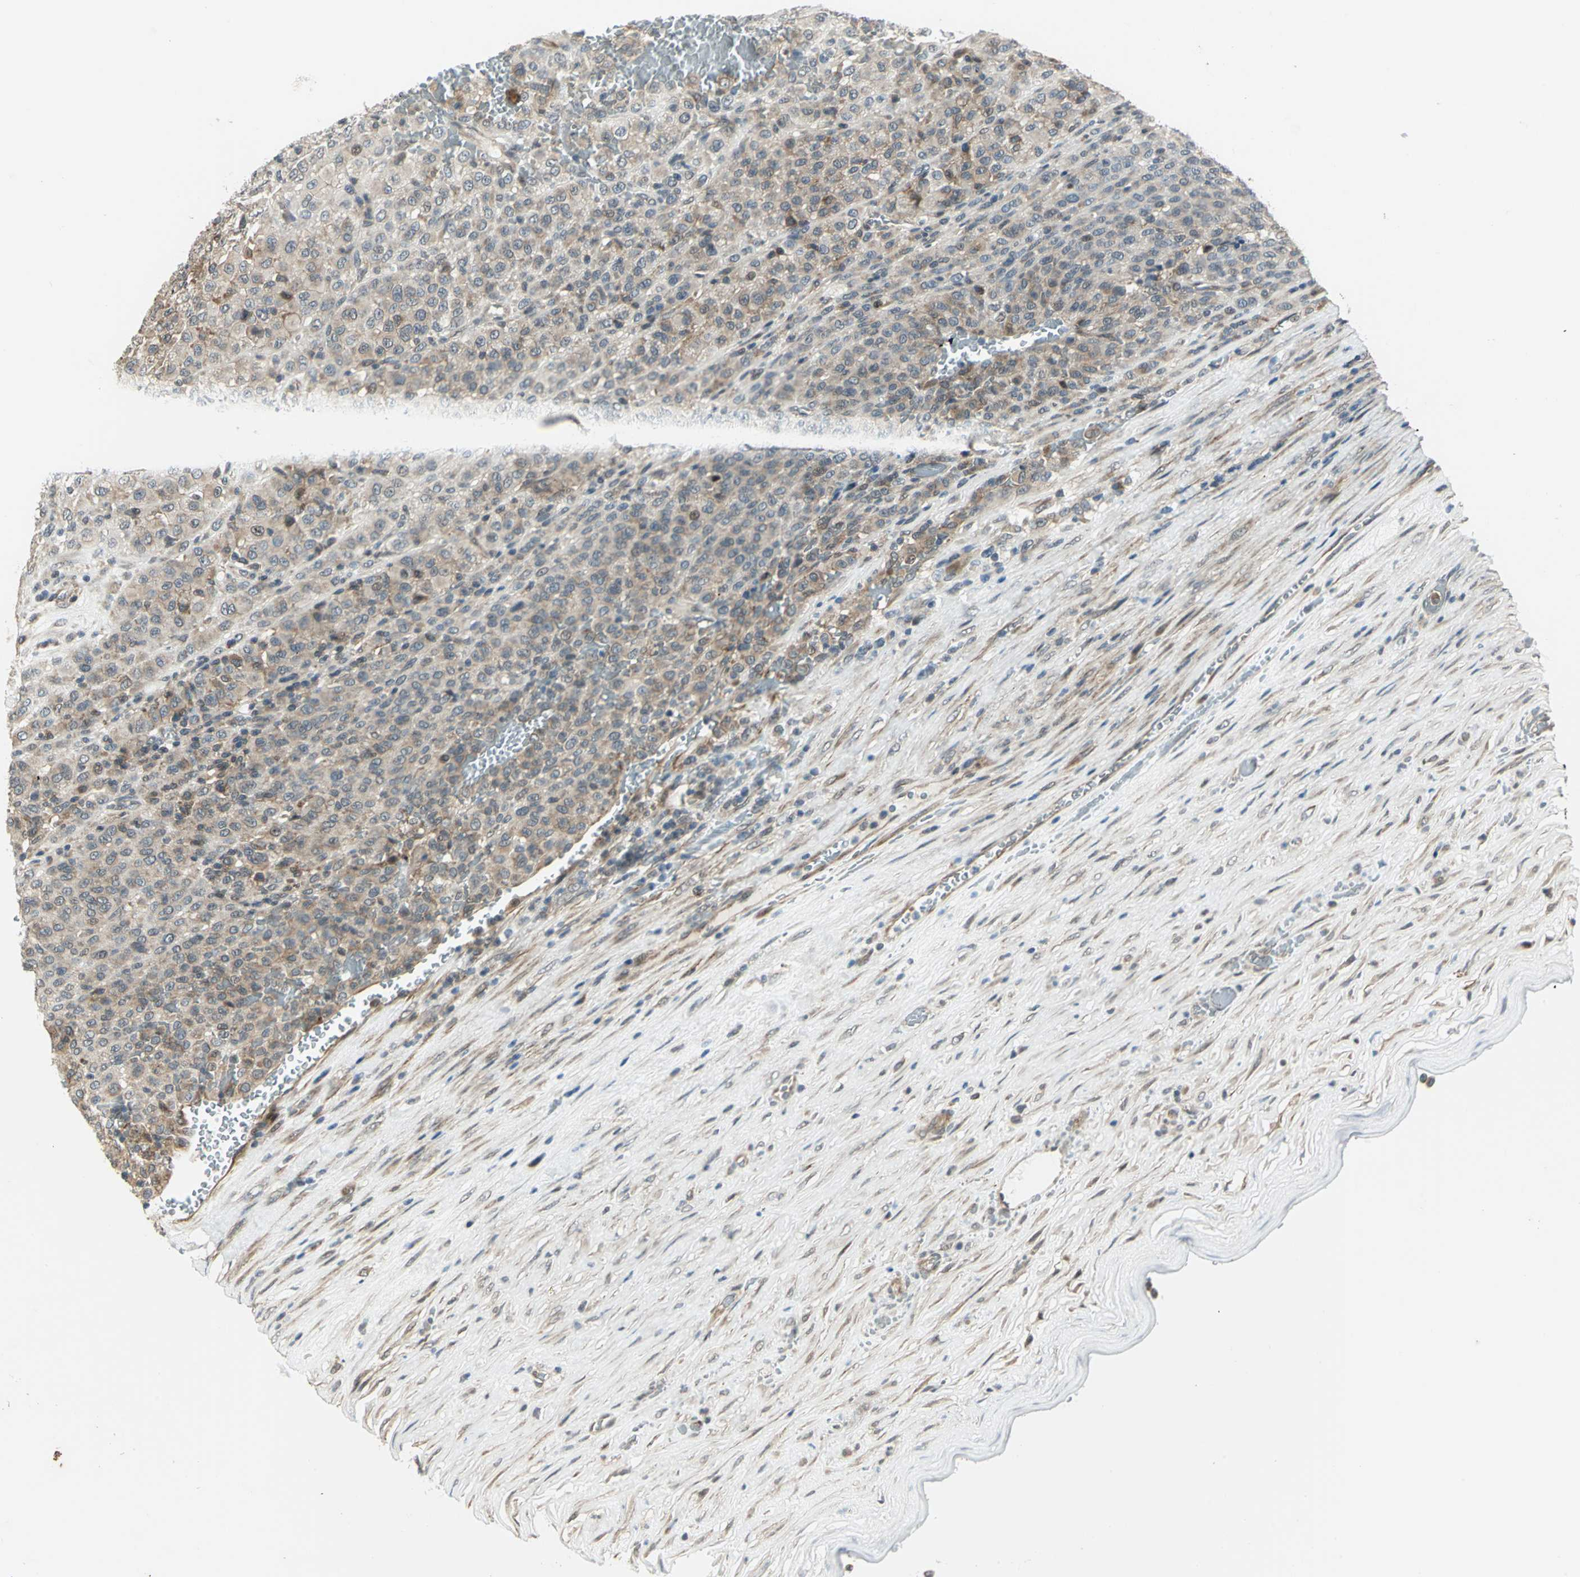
{"staining": {"intensity": "weak", "quantity": ">75%", "location": "cytoplasmic/membranous"}, "tissue": "melanoma", "cell_type": "Tumor cells", "image_type": "cancer", "snomed": [{"axis": "morphology", "description": "Malignant melanoma, Metastatic site"}, {"axis": "topography", "description": "Pancreas"}], "caption": "This is an image of IHC staining of malignant melanoma (metastatic site), which shows weak expression in the cytoplasmic/membranous of tumor cells.", "gene": "PLAGL2", "patient": {"sex": "female", "age": 30}}